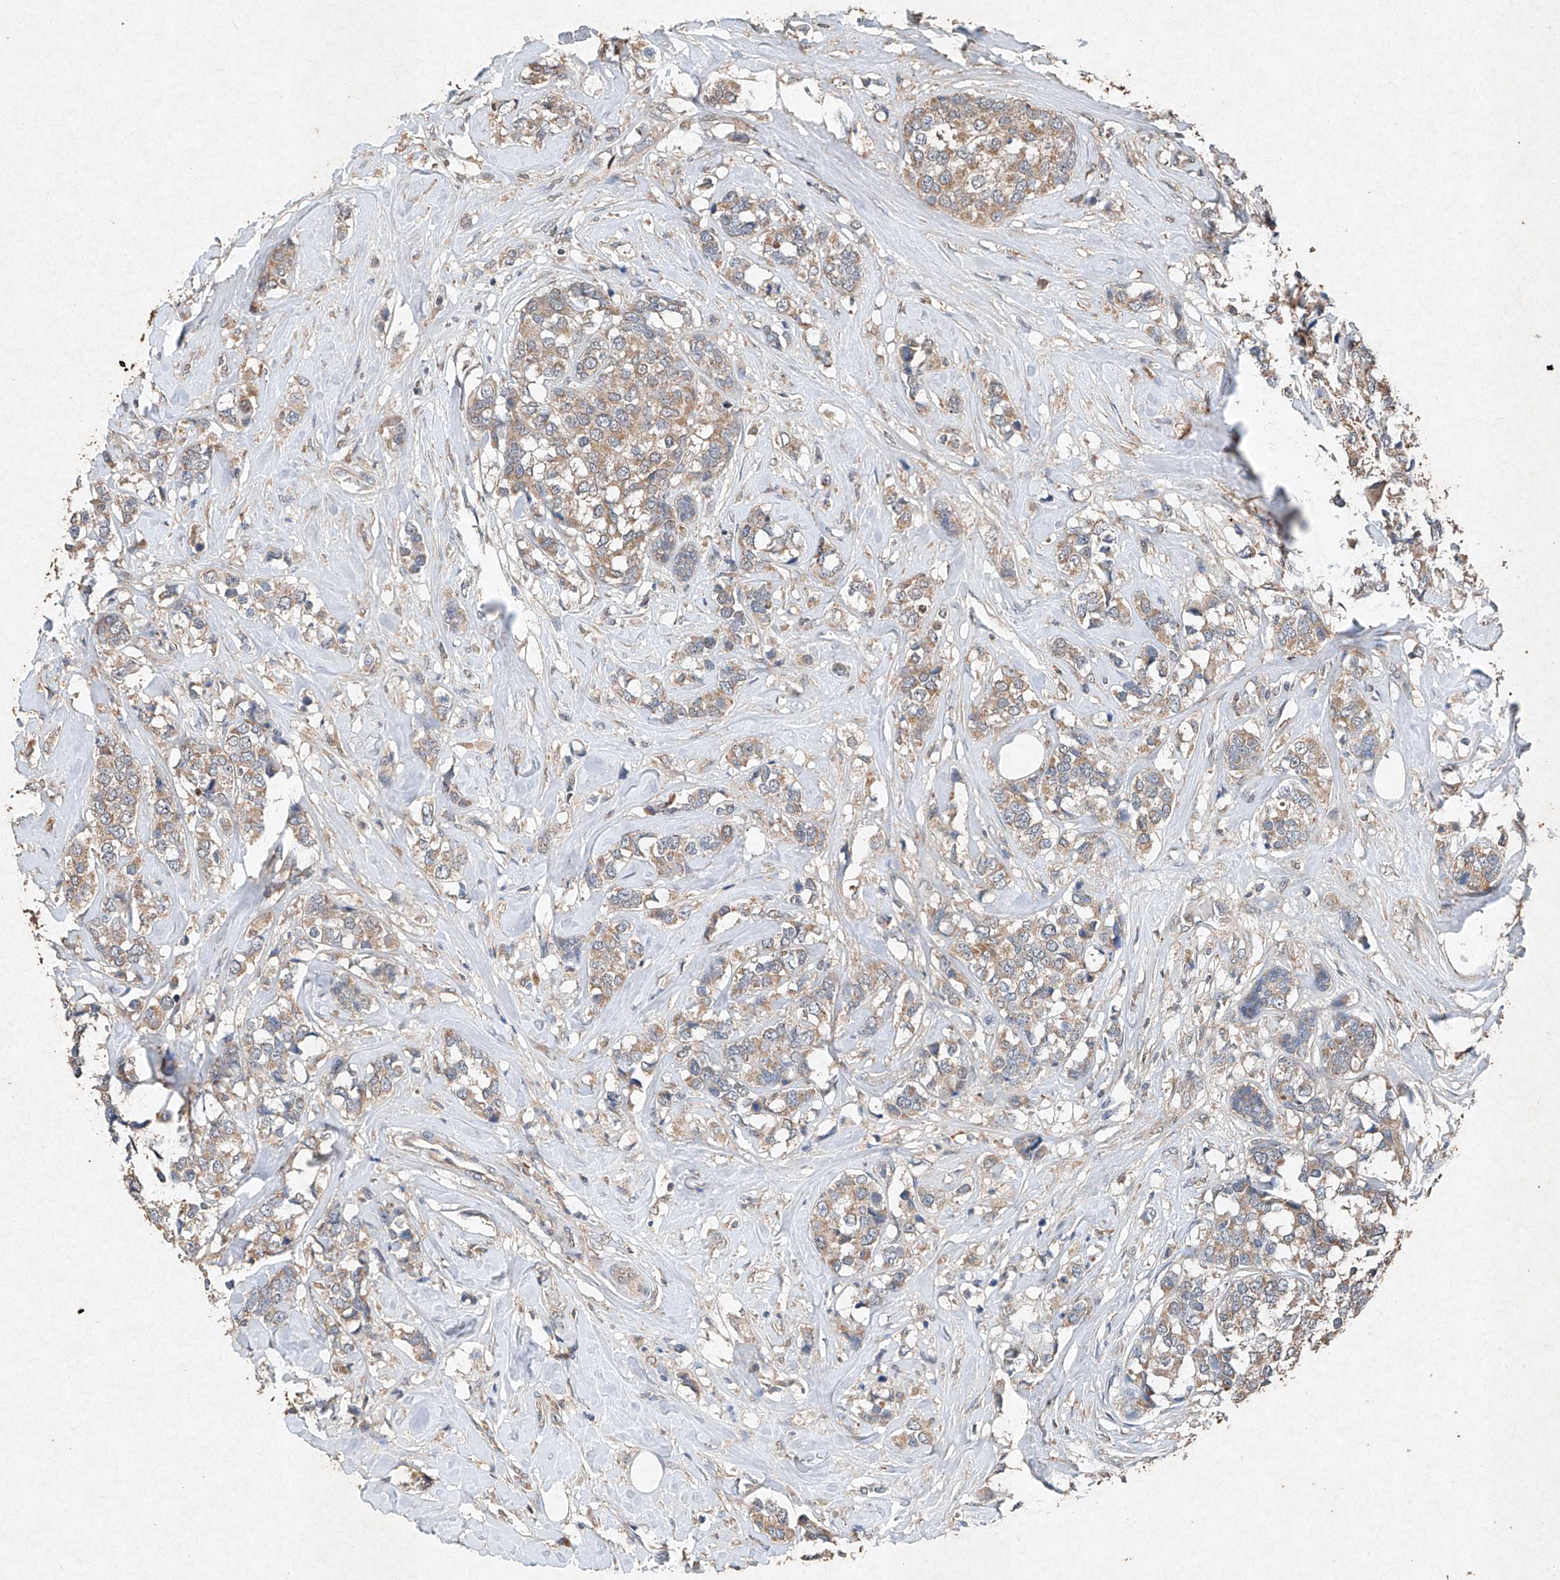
{"staining": {"intensity": "weak", "quantity": ">75%", "location": "cytoplasmic/membranous"}, "tissue": "breast cancer", "cell_type": "Tumor cells", "image_type": "cancer", "snomed": [{"axis": "morphology", "description": "Lobular carcinoma"}, {"axis": "topography", "description": "Breast"}], "caption": "Immunohistochemistry (IHC) of breast cancer demonstrates low levels of weak cytoplasmic/membranous expression in about >75% of tumor cells.", "gene": "STK3", "patient": {"sex": "female", "age": 59}}